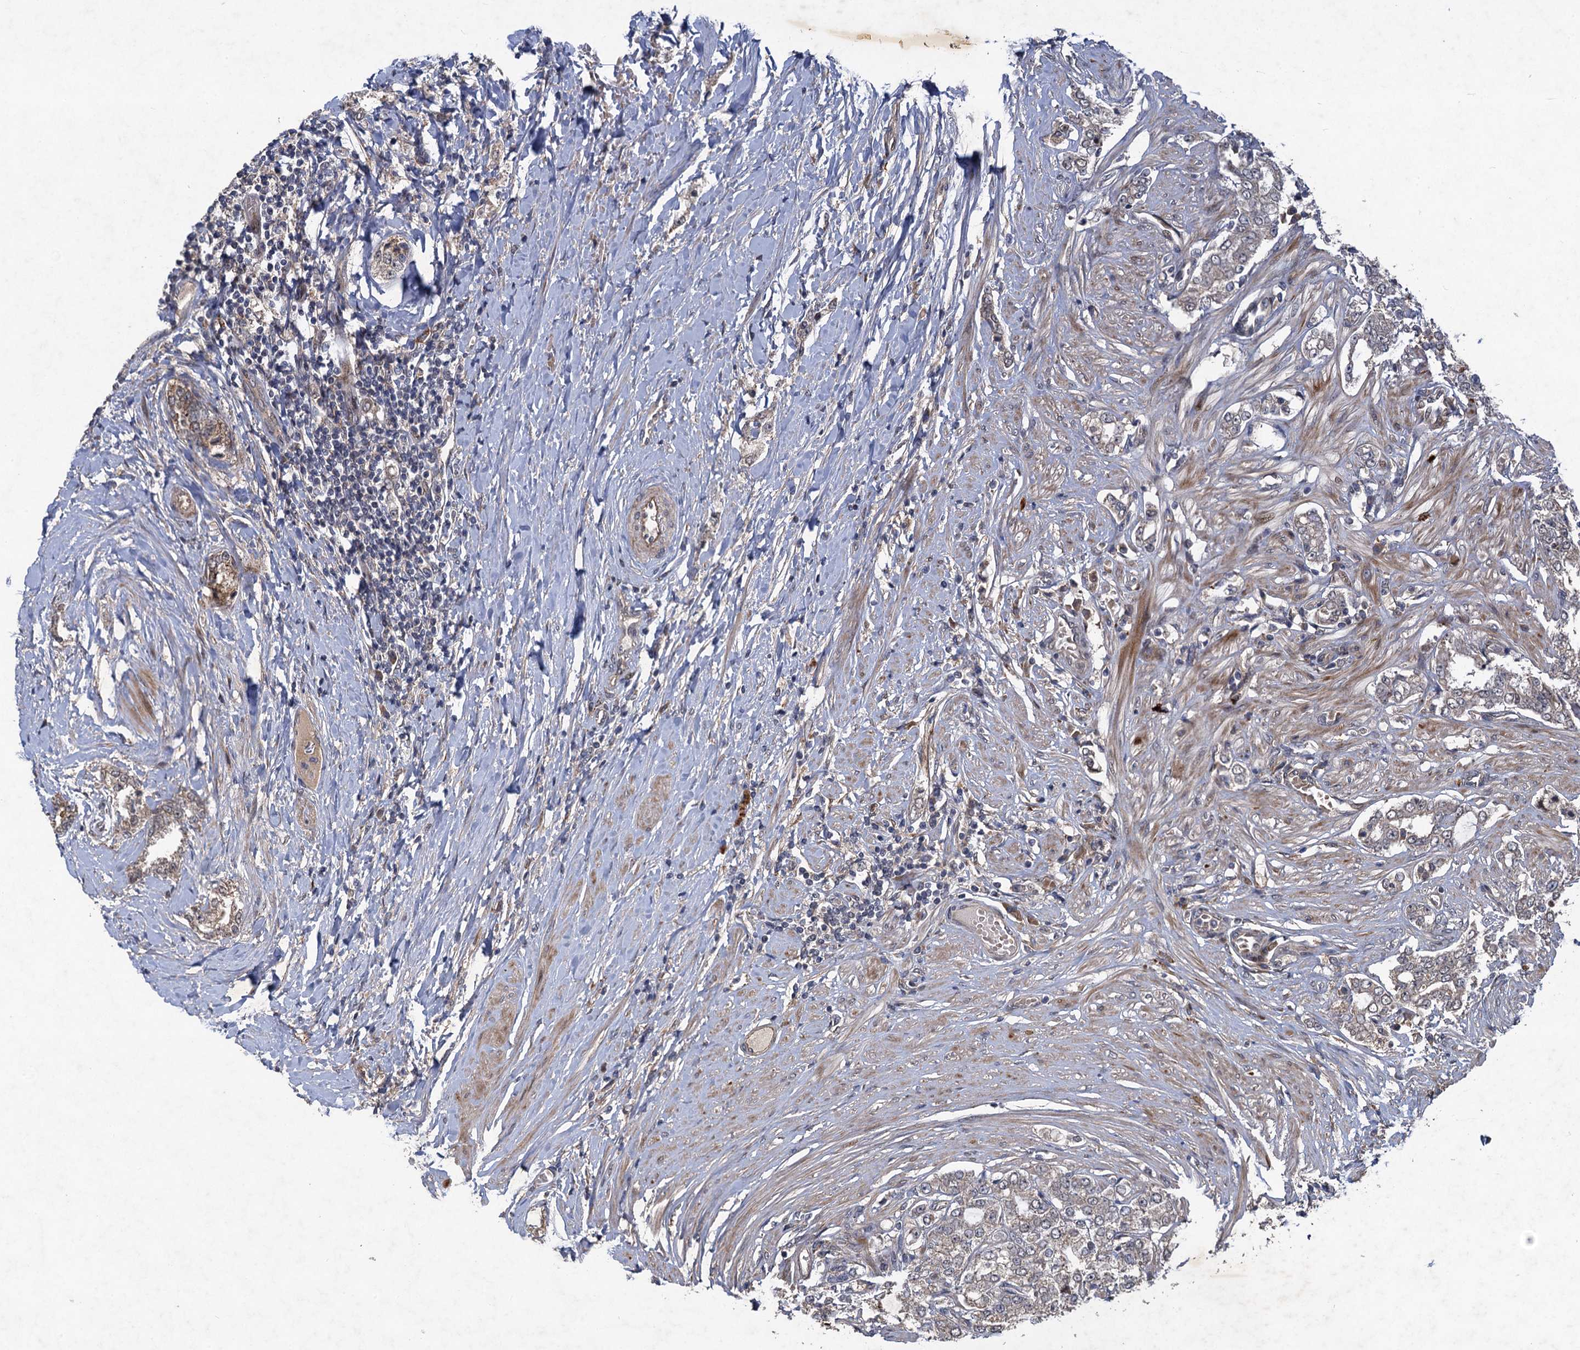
{"staining": {"intensity": "weak", "quantity": "<25%", "location": "cytoplasmic/membranous"}, "tissue": "prostate cancer", "cell_type": "Tumor cells", "image_type": "cancer", "snomed": [{"axis": "morphology", "description": "Adenocarcinoma, High grade"}, {"axis": "topography", "description": "Prostate"}], "caption": "Photomicrograph shows no protein positivity in tumor cells of high-grade adenocarcinoma (prostate) tissue.", "gene": "NUDT22", "patient": {"sex": "male", "age": 64}}